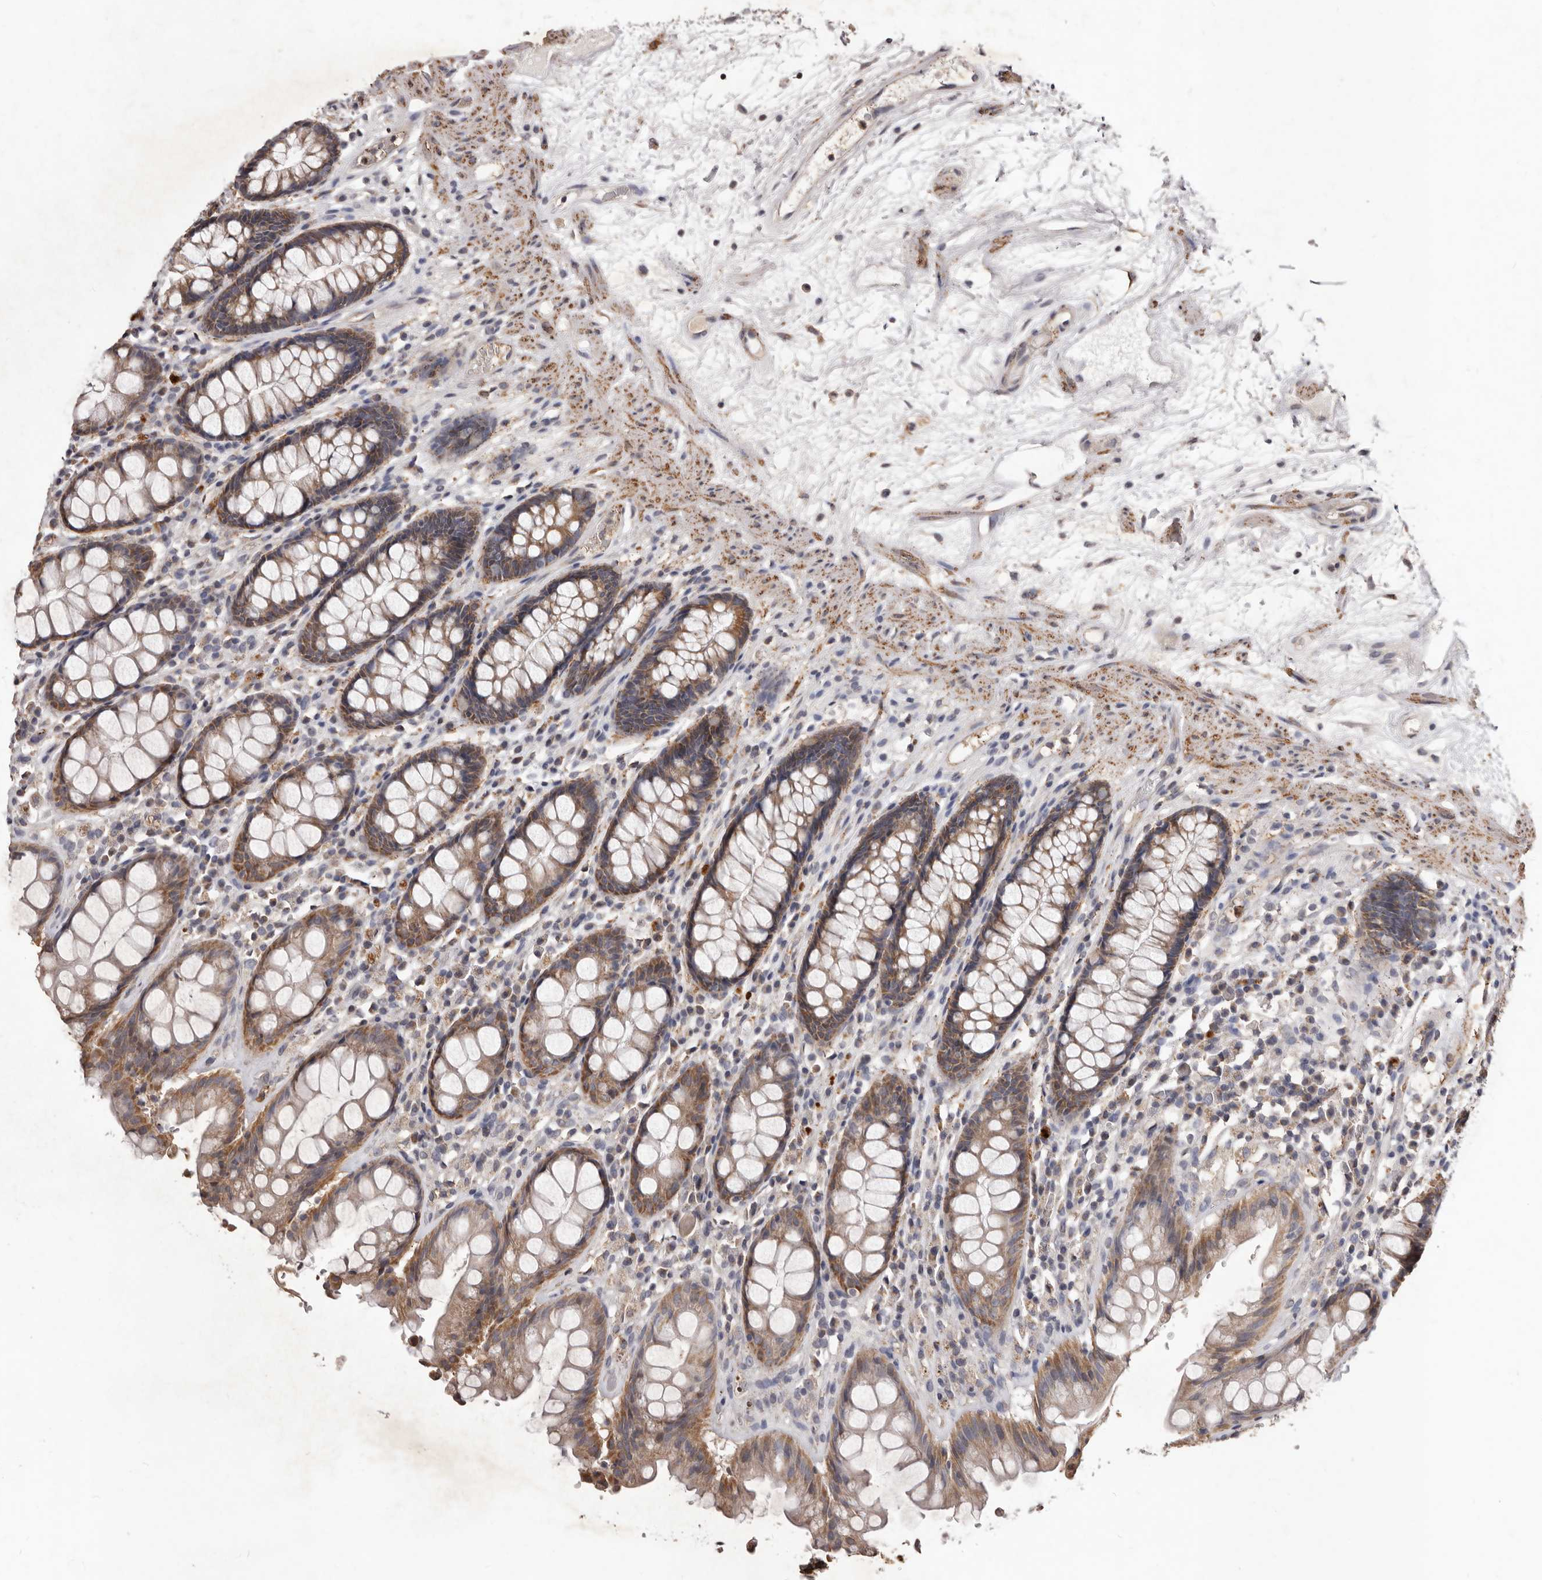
{"staining": {"intensity": "moderate", "quantity": ">75%", "location": "cytoplasmic/membranous"}, "tissue": "rectum", "cell_type": "Glandular cells", "image_type": "normal", "snomed": [{"axis": "morphology", "description": "Normal tissue, NOS"}, {"axis": "topography", "description": "Rectum"}], "caption": "DAB (3,3'-diaminobenzidine) immunohistochemical staining of benign human rectum shows moderate cytoplasmic/membranous protein positivity in approximately >75% of glandular cells.", "gene": "CXCL14", "patient": {"sex": "male", "age": 64}}